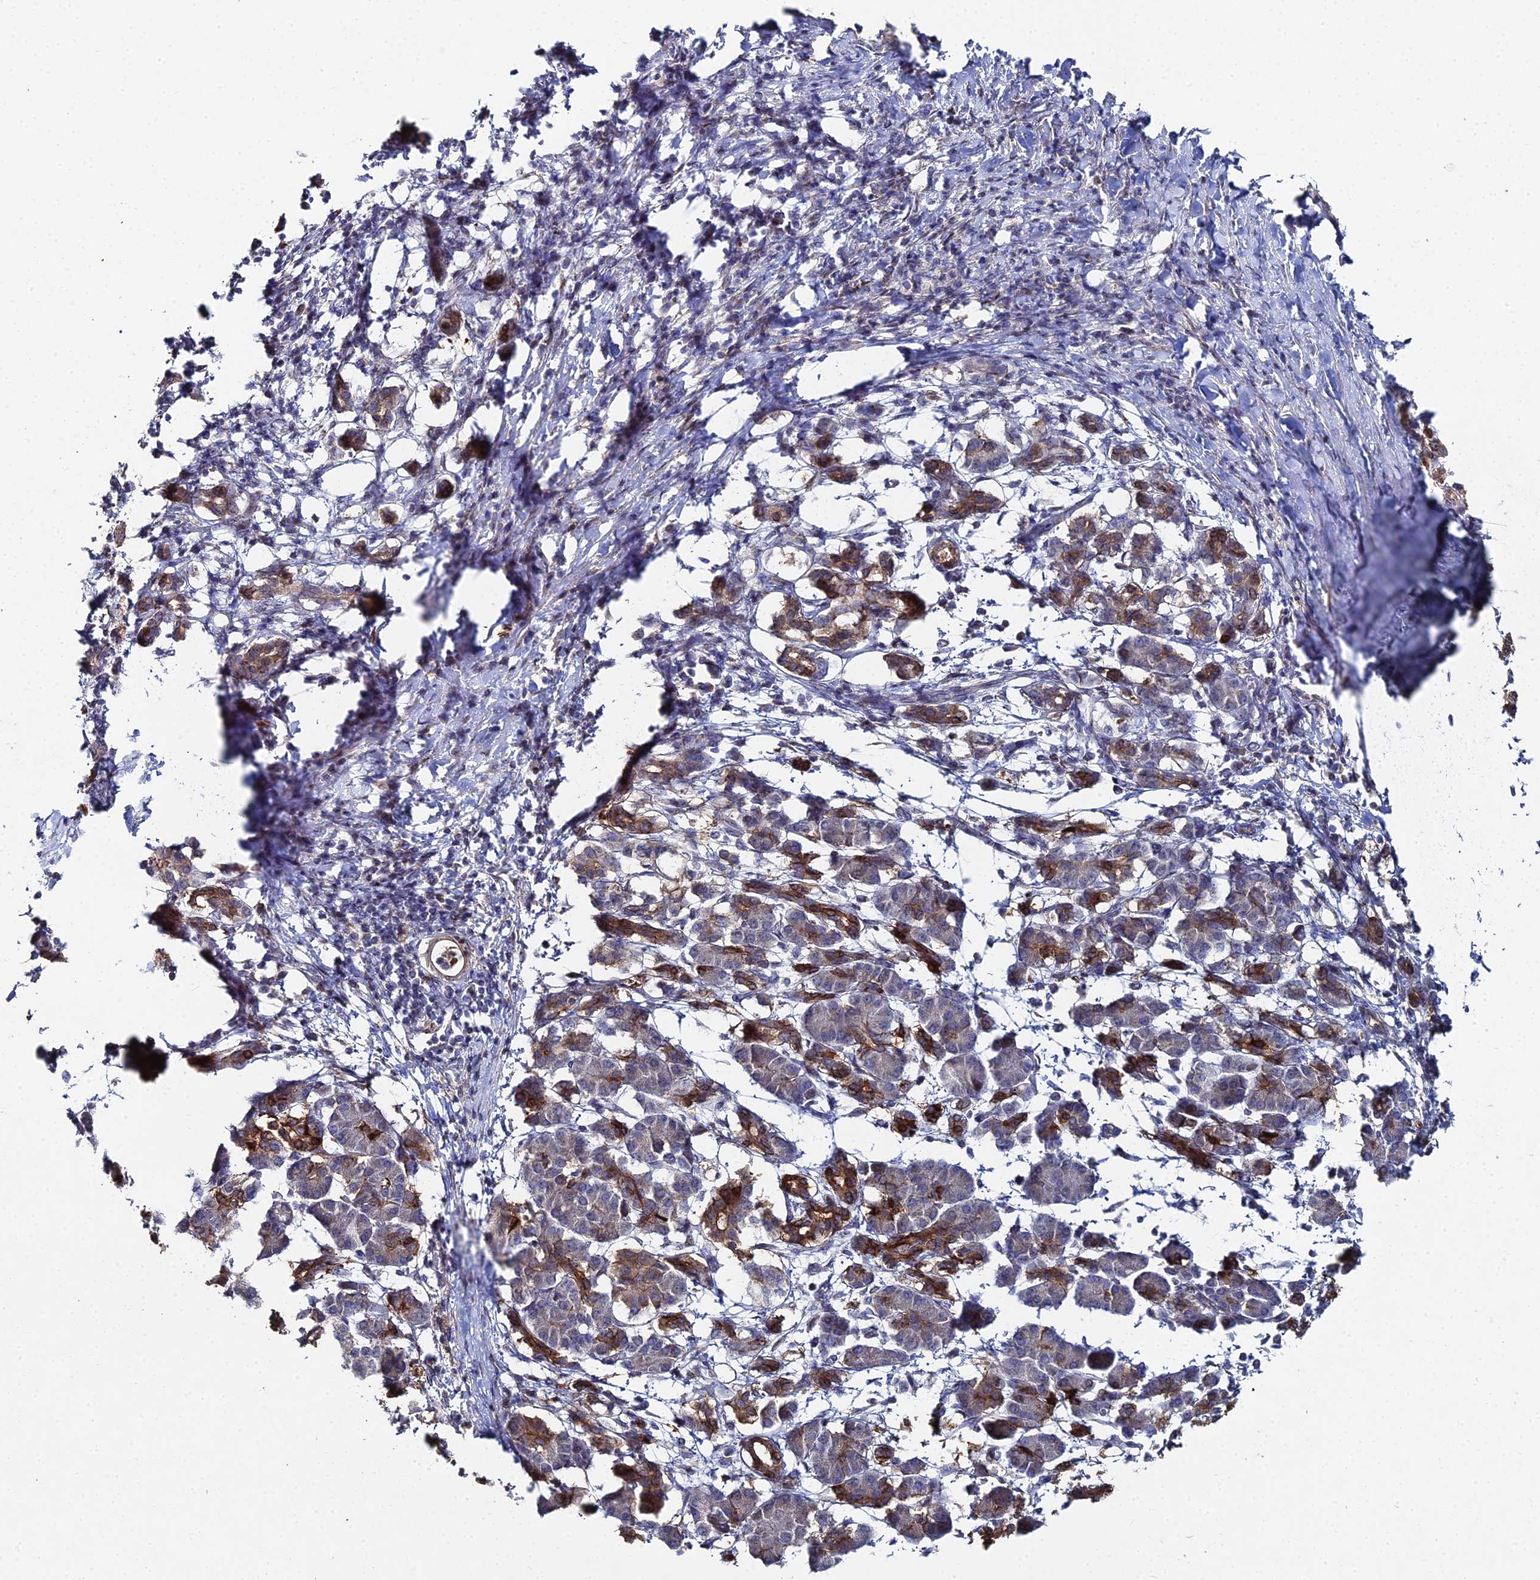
{"staining": {"intensity": "moderate", "quantity": "<25%", "location": "cytoplasmic/membranous"}, "tissue": "pancreatic cancer", "cell_type": "Tumor cells", "image_type": "cancer", "snomed": [{"axis": "morphology", "description": "Adenocarcinoma, NOS"}, {"axis": "topography", "description": "Pancreas"}], "caption": "The histopathology image exhibits immunohistochemical staining of pancreatic cancer (adenocarcinoma). There is moderate cytoplasmic/membranous expression is seen in about <25% of tumor cells.", "gene": "SGMS1", "patient": {"sex": "female", "age": 55}}